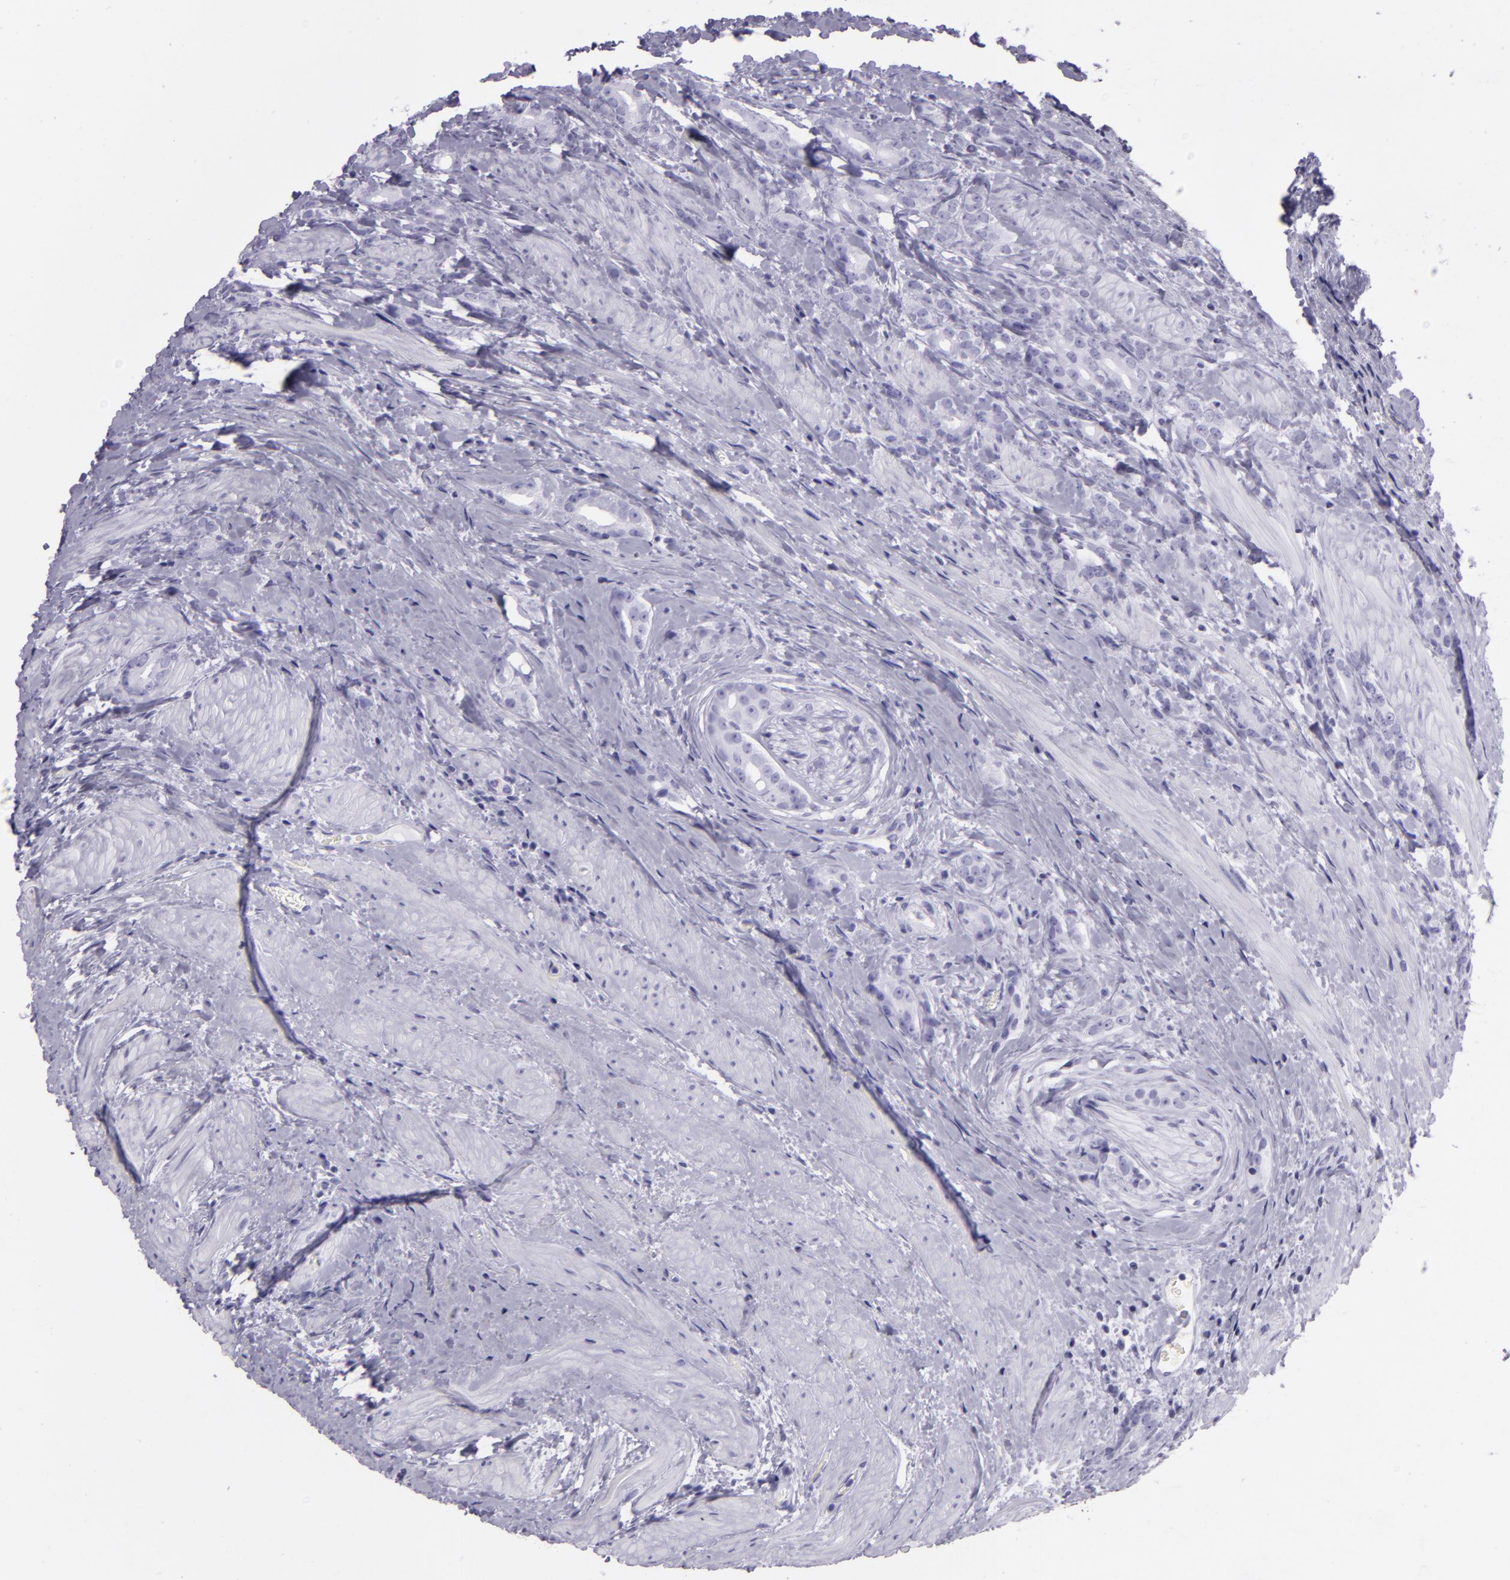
{"staining": {"intensity": "negative", "quantity": "none", "location": "none"}, "tissue": "prostate cancer", "cell_type": "Tumor cells", "image_type": "cancer", "snomed": [{"axis": "morphology", "description": "Adenocarcinoma, Medium grade"}, {"axis": "topography", "description": "Prostate"}], "caption": "Immunohistochemistry micrograph of prostate cancer stained for a protein (brown), which exhibits no positivity in tumor cells.", "gene": "MUC6", "patient": {"sex": "male", "age": 59}}